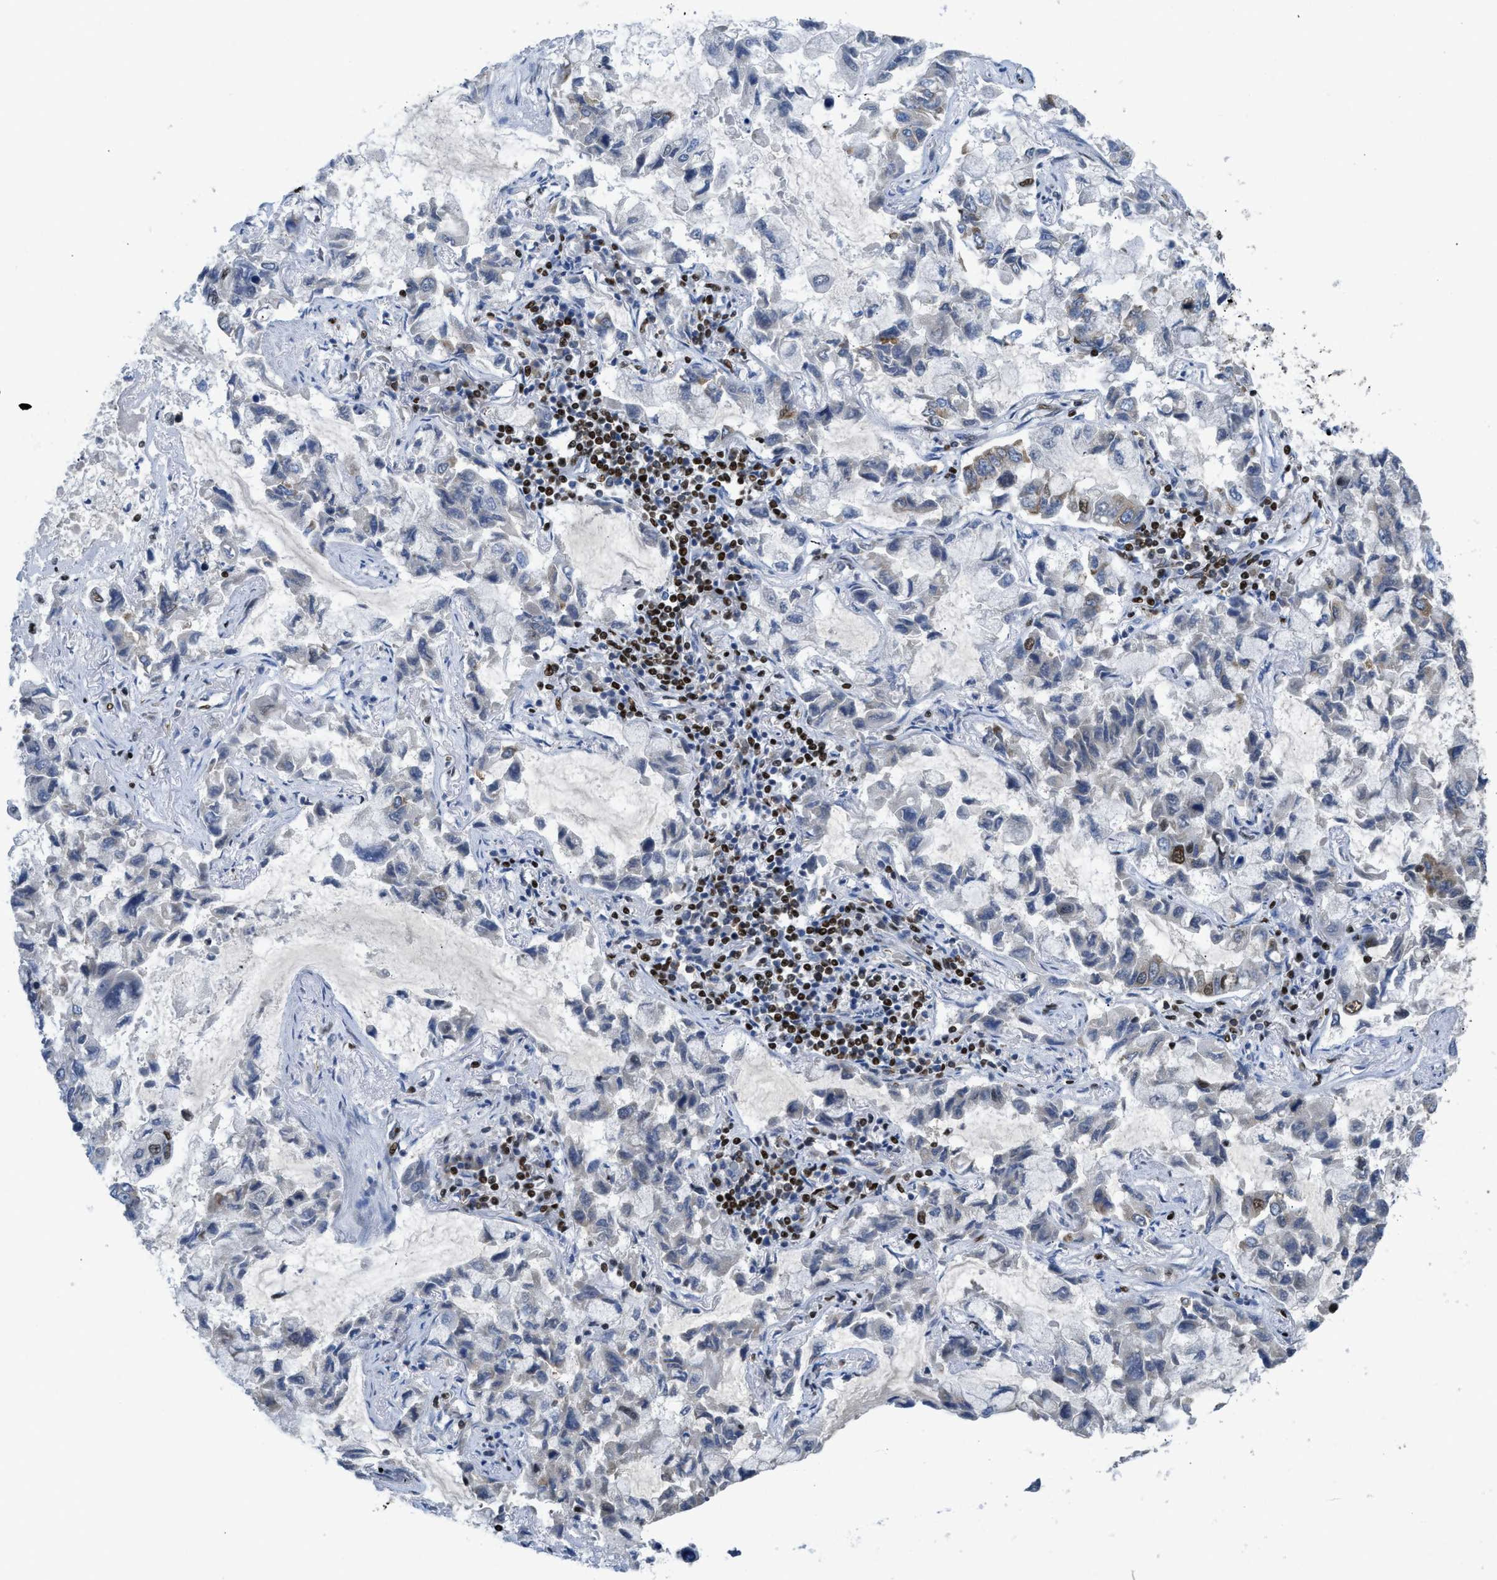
{"staining": {"intensity": "strong", "quantity": "<25%", "location": "cytoplasmic/membranous,nuclear"}, "tissue": "lung cancer", "cell_type": "Tumor cells", "image_type": "cancer", "snomed": [{"axis": "morphology", "description": "Adenocarcinoma, NOS"}, {"axis": "topography", "description": "Lung"}], "caption": "A high-resolution photomicrograph shows immunohistochemistry (IHC) staining of lung adenocarcinoma, which reveals strong cytoplasmic/membranous and nuclear positivity in approximately <25% of tumor cells.", "gene": "SCAF4", "patient": {"sex": "male", "age": 64}}